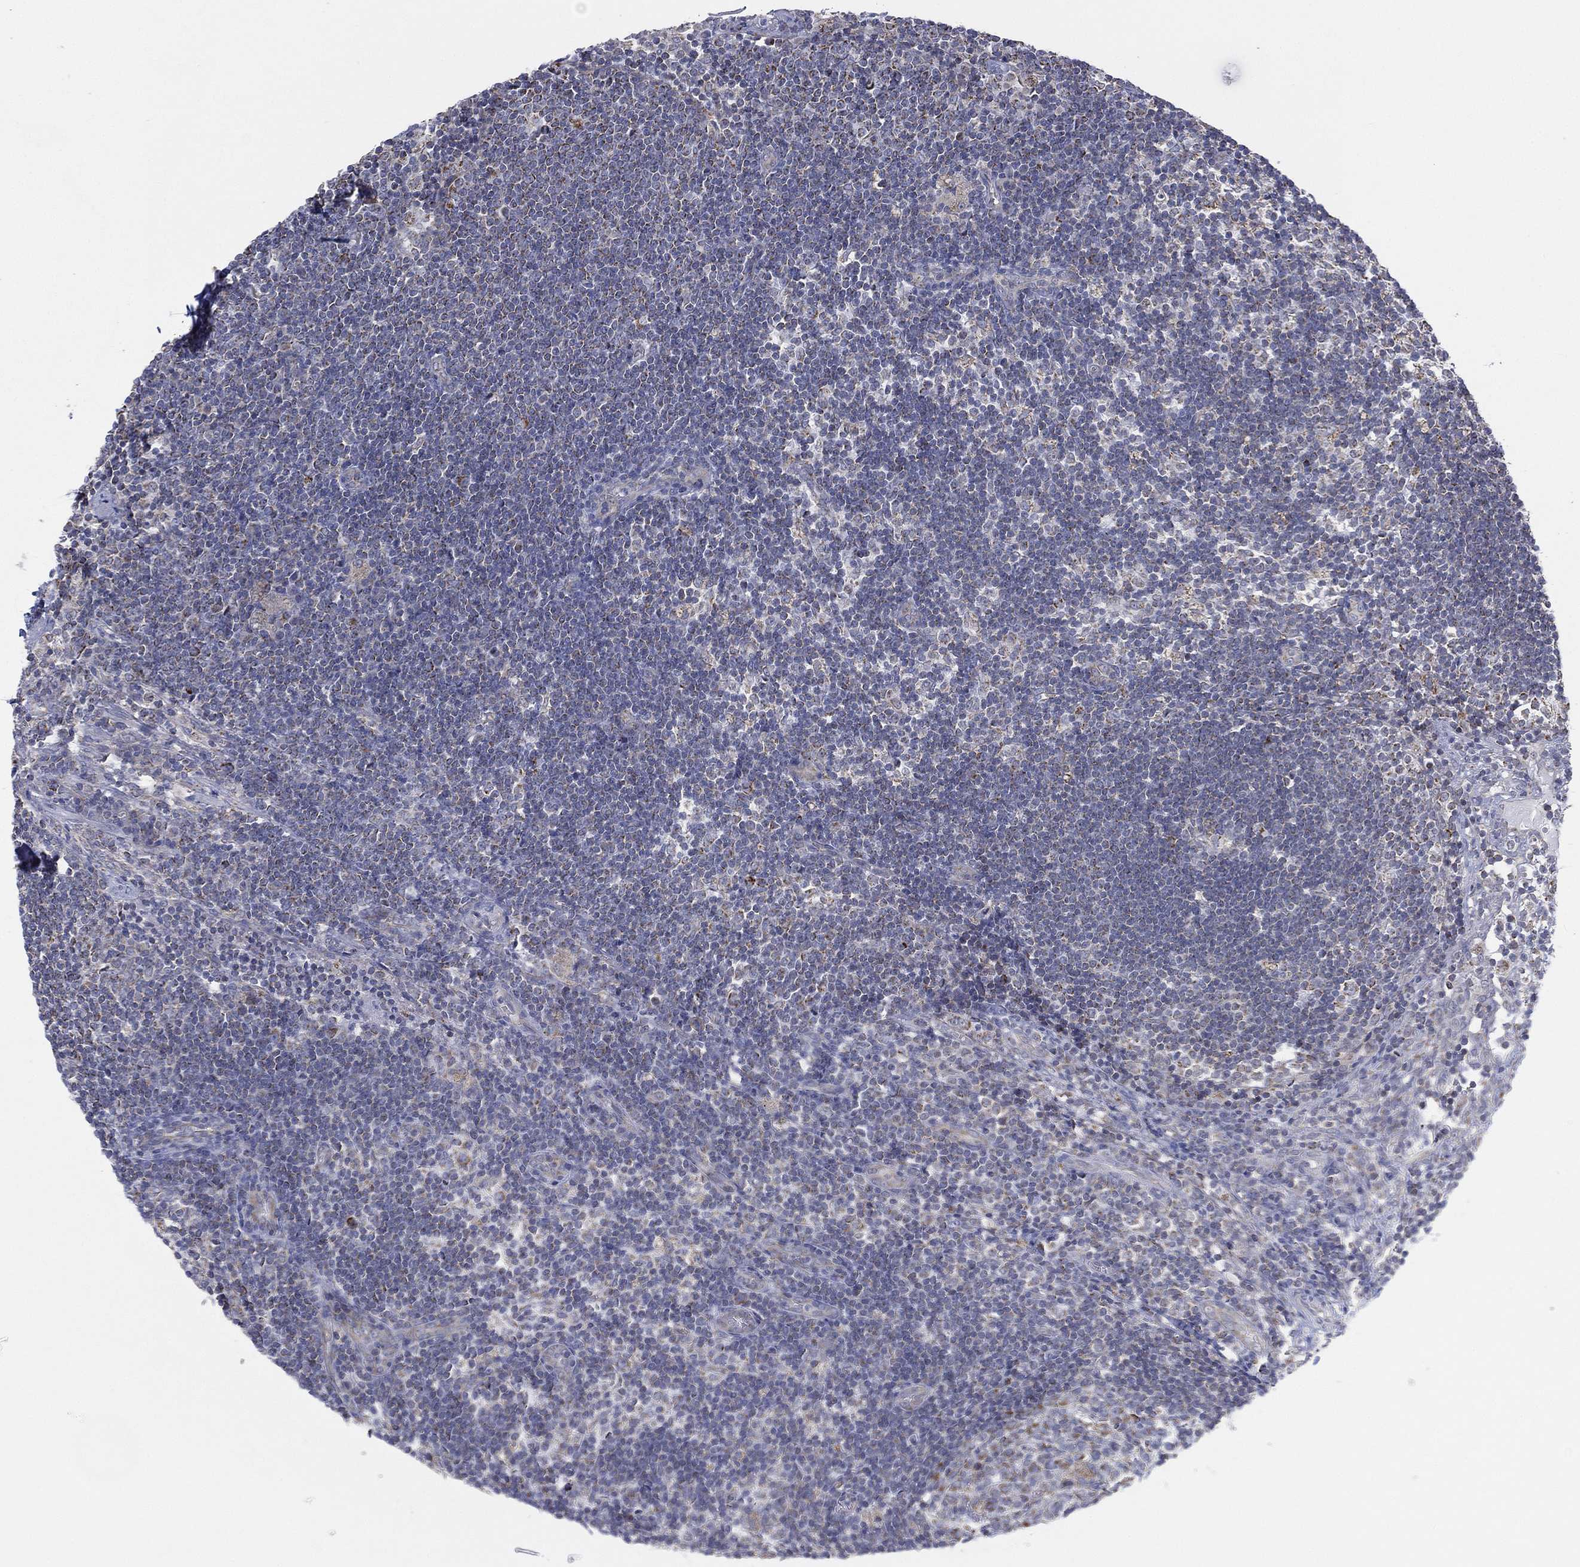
{"staining": {"intensity": "negative", "quantity": "none", "location": "none"}, "tissue": "lymph node", "cell_type": "Germinal center cells", "image_type": "normal", "snomed": [{"axis": "morphology", "description": "Normal tissue, NOS"}, {"axis": "morphology", "description": "Adenocarcinoma, NOS"}, {"axis": "topography", "description": "Lymph node"}, {"axis": "topography", "description": "Pancreas"}], "caption": "IHC photomicrograph of benign lymph node: human lymph node stained with DAB (3,3'-diaminobenzidine) reveals no significant protein expression in germinal center cells. (DAB immunohistochemistry visualized using brightfield microscopy, high magnification).", "gene": "INA", "patient": {"sex": "female", "age": 58}}